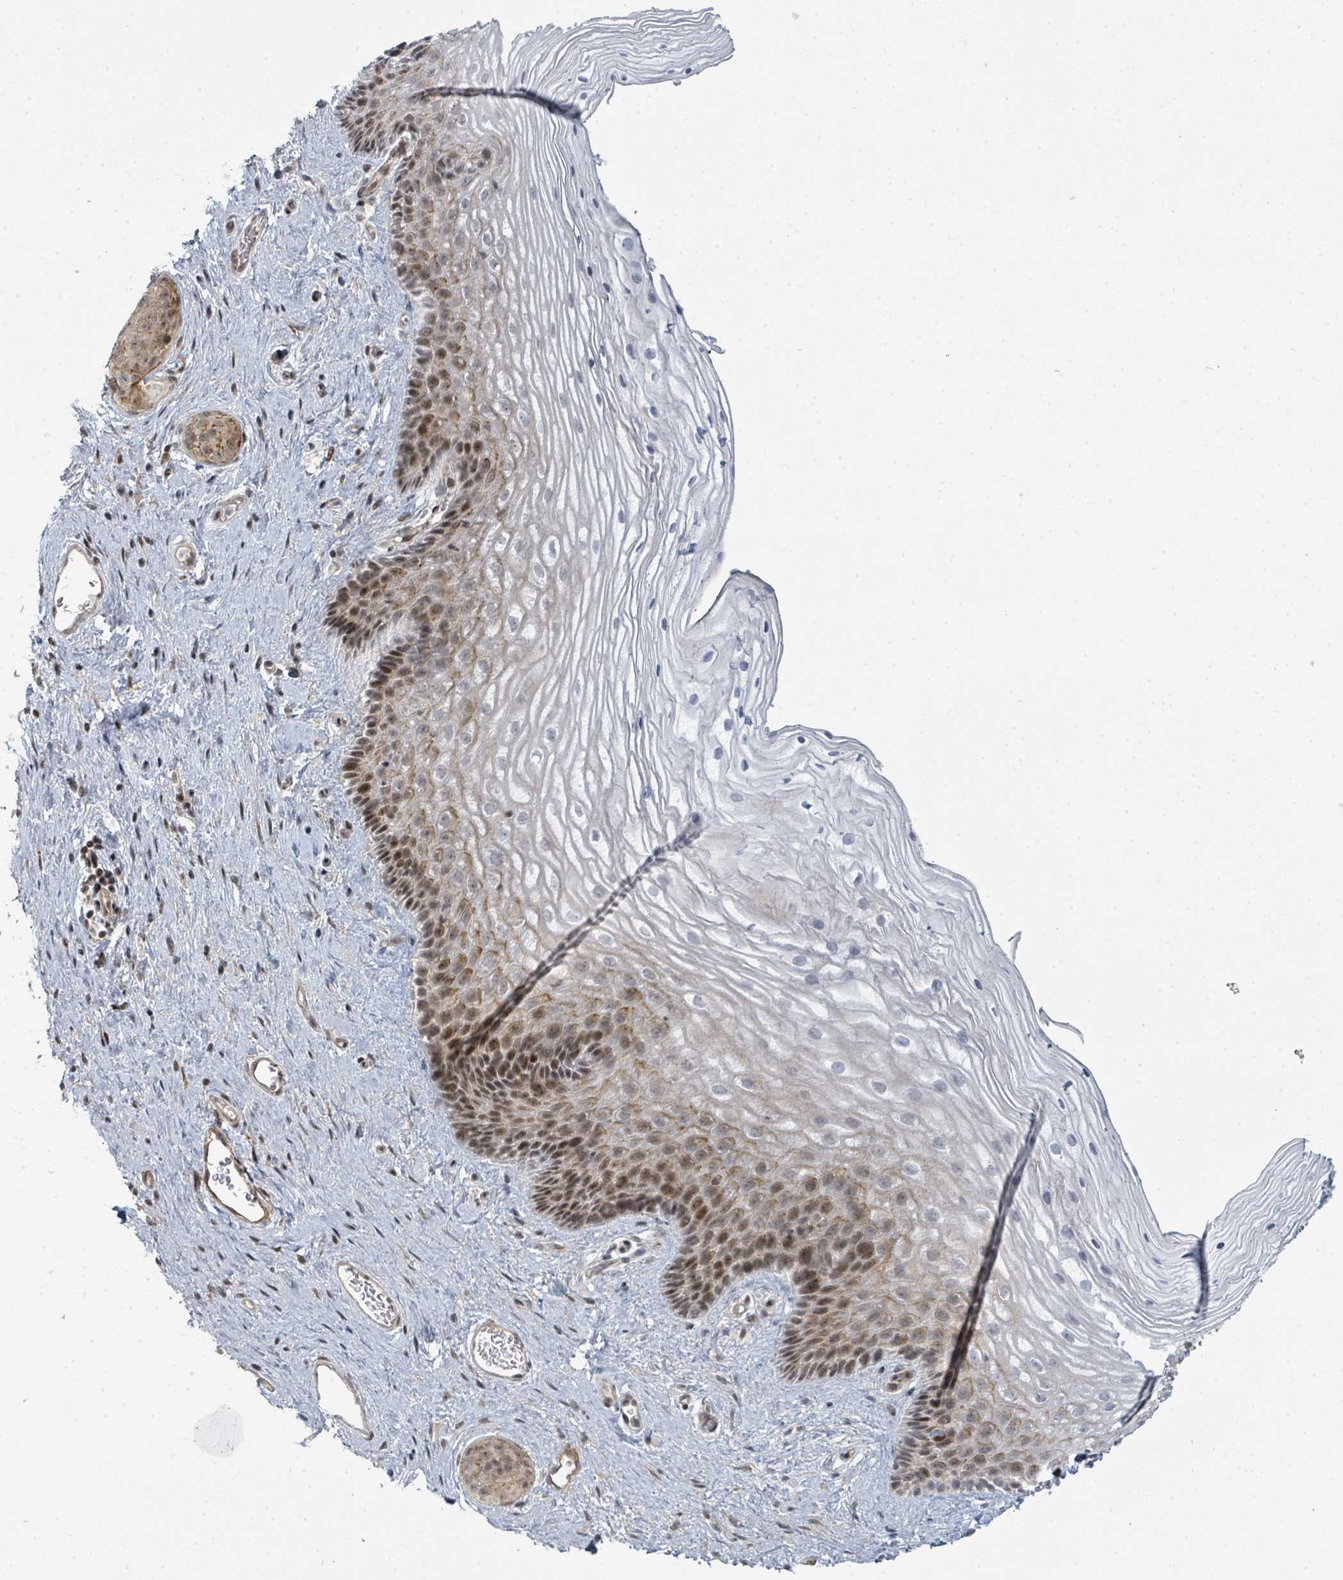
{"staining": {"intensity": "moderate", "quantity": "25%-75%", "location": "cytoplasmic/membranous,nuclear"}, "tissue": "vagina", "cell_type": "Squamous epithelial cells", "image_type": "normal", "snomed": [{"axis": "morphology", "description": "Normal tissue, NOS"}, {"axis": "topography", "description": "Vagina"}], "caption": "The micrograph displays immunohistochemical staining of normal vagina. There is moderate cytoplasmic/membranous,nuclear expression is present in approximately 25%-75% of squamous epithelial cells.", "gene": "PSMG2", "patient": {"sex": "female", "age": 47}}